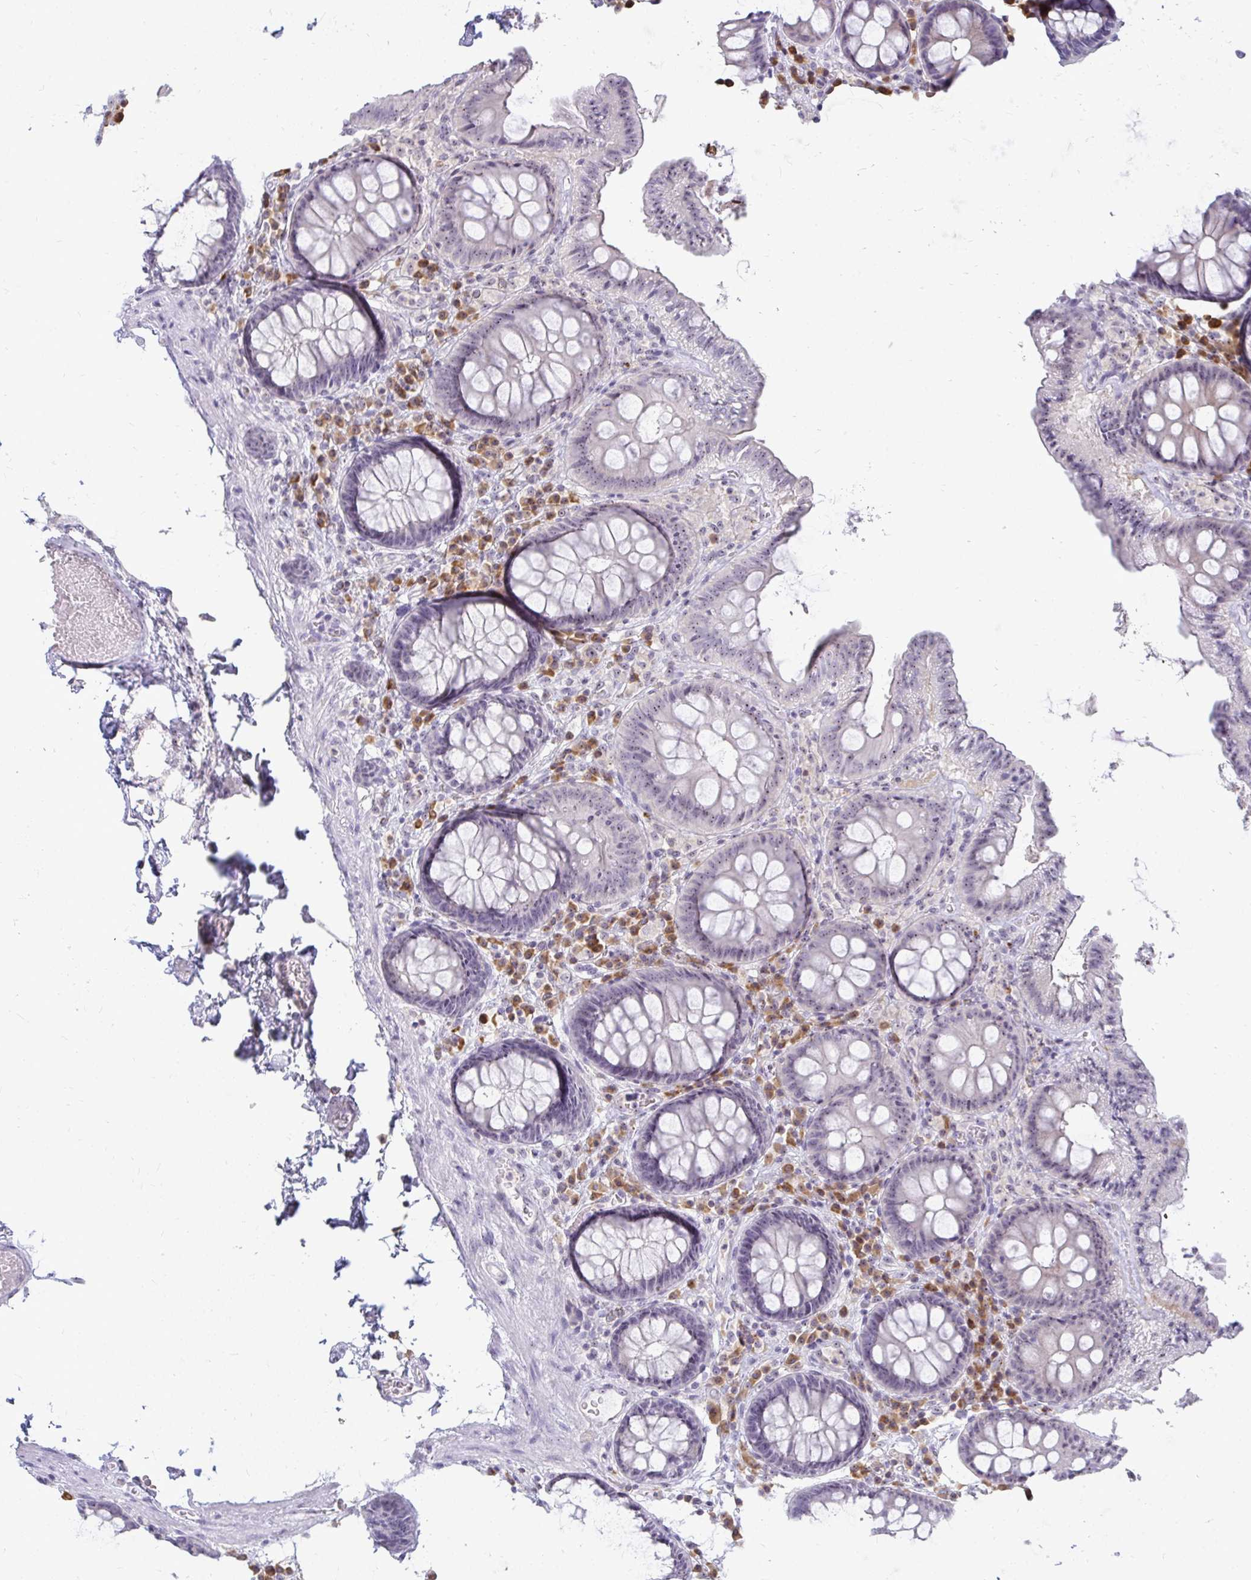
{"staining": {"intensity": "negative", "quantity": "none", "location": "none"}, "tissue": "colon", "cell_type": "Endothelial cells", "image_type": "normal", "snomed": [{"axis": "morphology", "description": "Normal tissue, NOS"}, {"axis": "topography", "description": "Colon"}, {"axis": "topography", "description": "Peripheral nerve tissue"}], "caption": "Human colon stained for a protein using immunohistochemistry exhibits no staining in endothelial cells.", "gene": "FAM9A", "patient": {"sex": "male", "age": 84}}